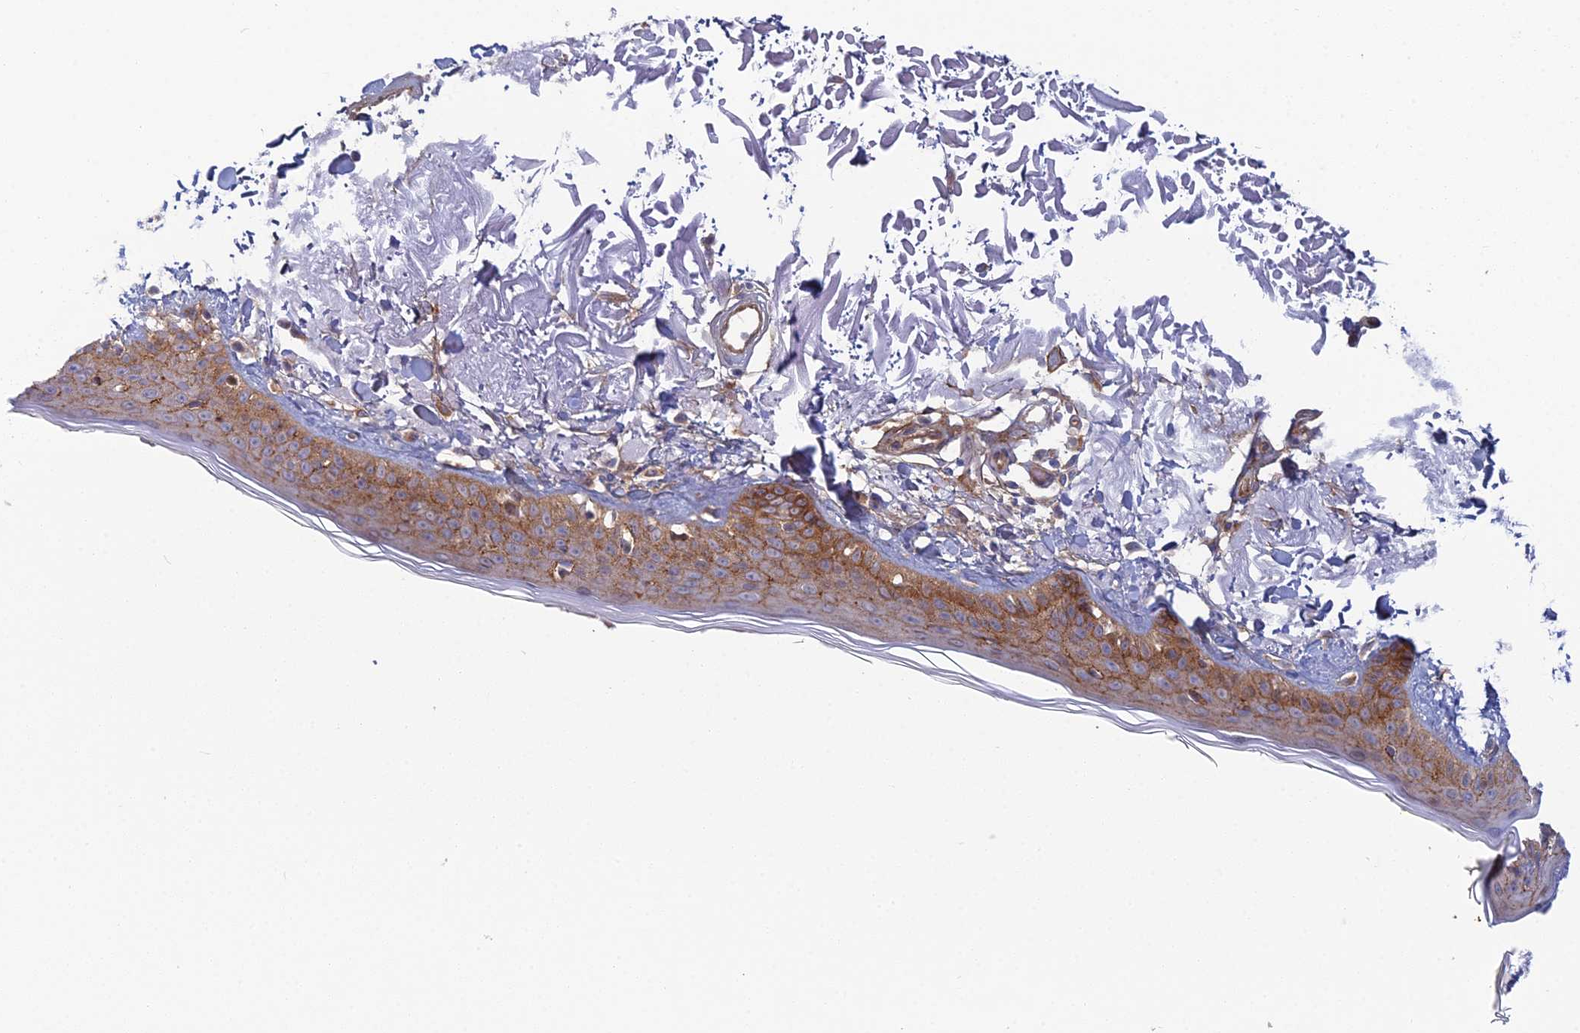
{"staining": {"intensity": "moderate", "quantity": "25%-75%", "location": "cytoplasmic/membranous"}, "tissue": "skin", "cell_type": "Fibroblasts", "image_type": "normal", "snomed": [{"axis": "morphology", "description": "Normal tissue, NOS"}, {"axis": "topography", "description": "Skin"}, {"axis": "topography", "description": "Skeletal muscle"}], "caption": "Brown immunohistochemical staining in normal skin reveals moderate cytoplasmic/membranous positivity in about 25%-75% of fibroblasts. Using DAB (brown) and hematoxylin (blue) stains, captured at high magnification using brightfield microscopy.", "gene": "ABHD1", "patient": {"sex": "male", "age": 83}}